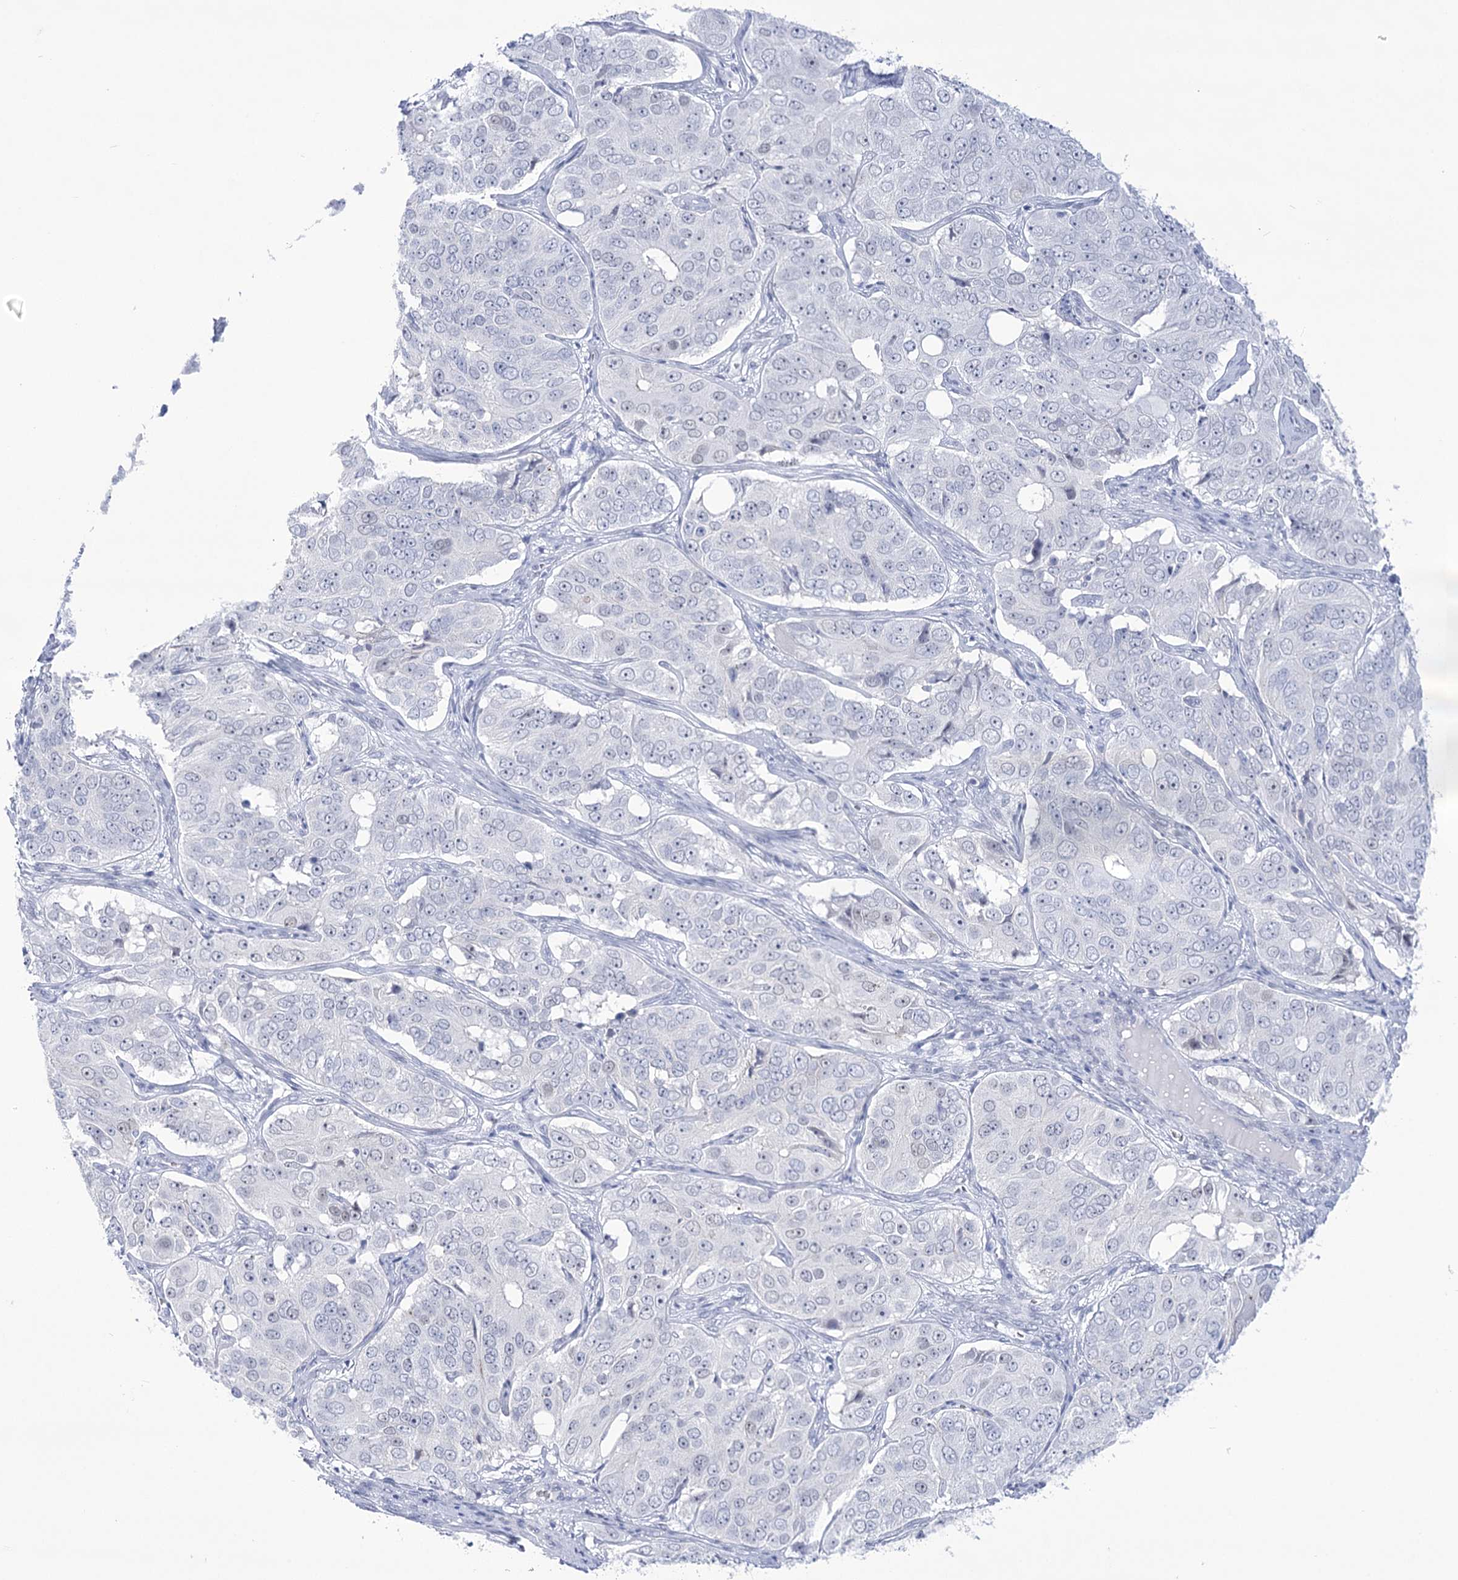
{"staining": {"intensity": "negative", "quantity": "none", "location": "none"}, "tissue": "ovarian cancer", "cell_type": "Tumor cells", "image_type": "cancer", "snomed": [{"axis": "morphology", "description": "Carcinoma, endometroid"}, {"axis": "topography", "description": "Ovary"}], "caption": "Tumor cells show no significant positivity in ovarian endometroid carcinoma.", "gene": "HORMAD1", "patient": {"sex": "female", "age": 51}}